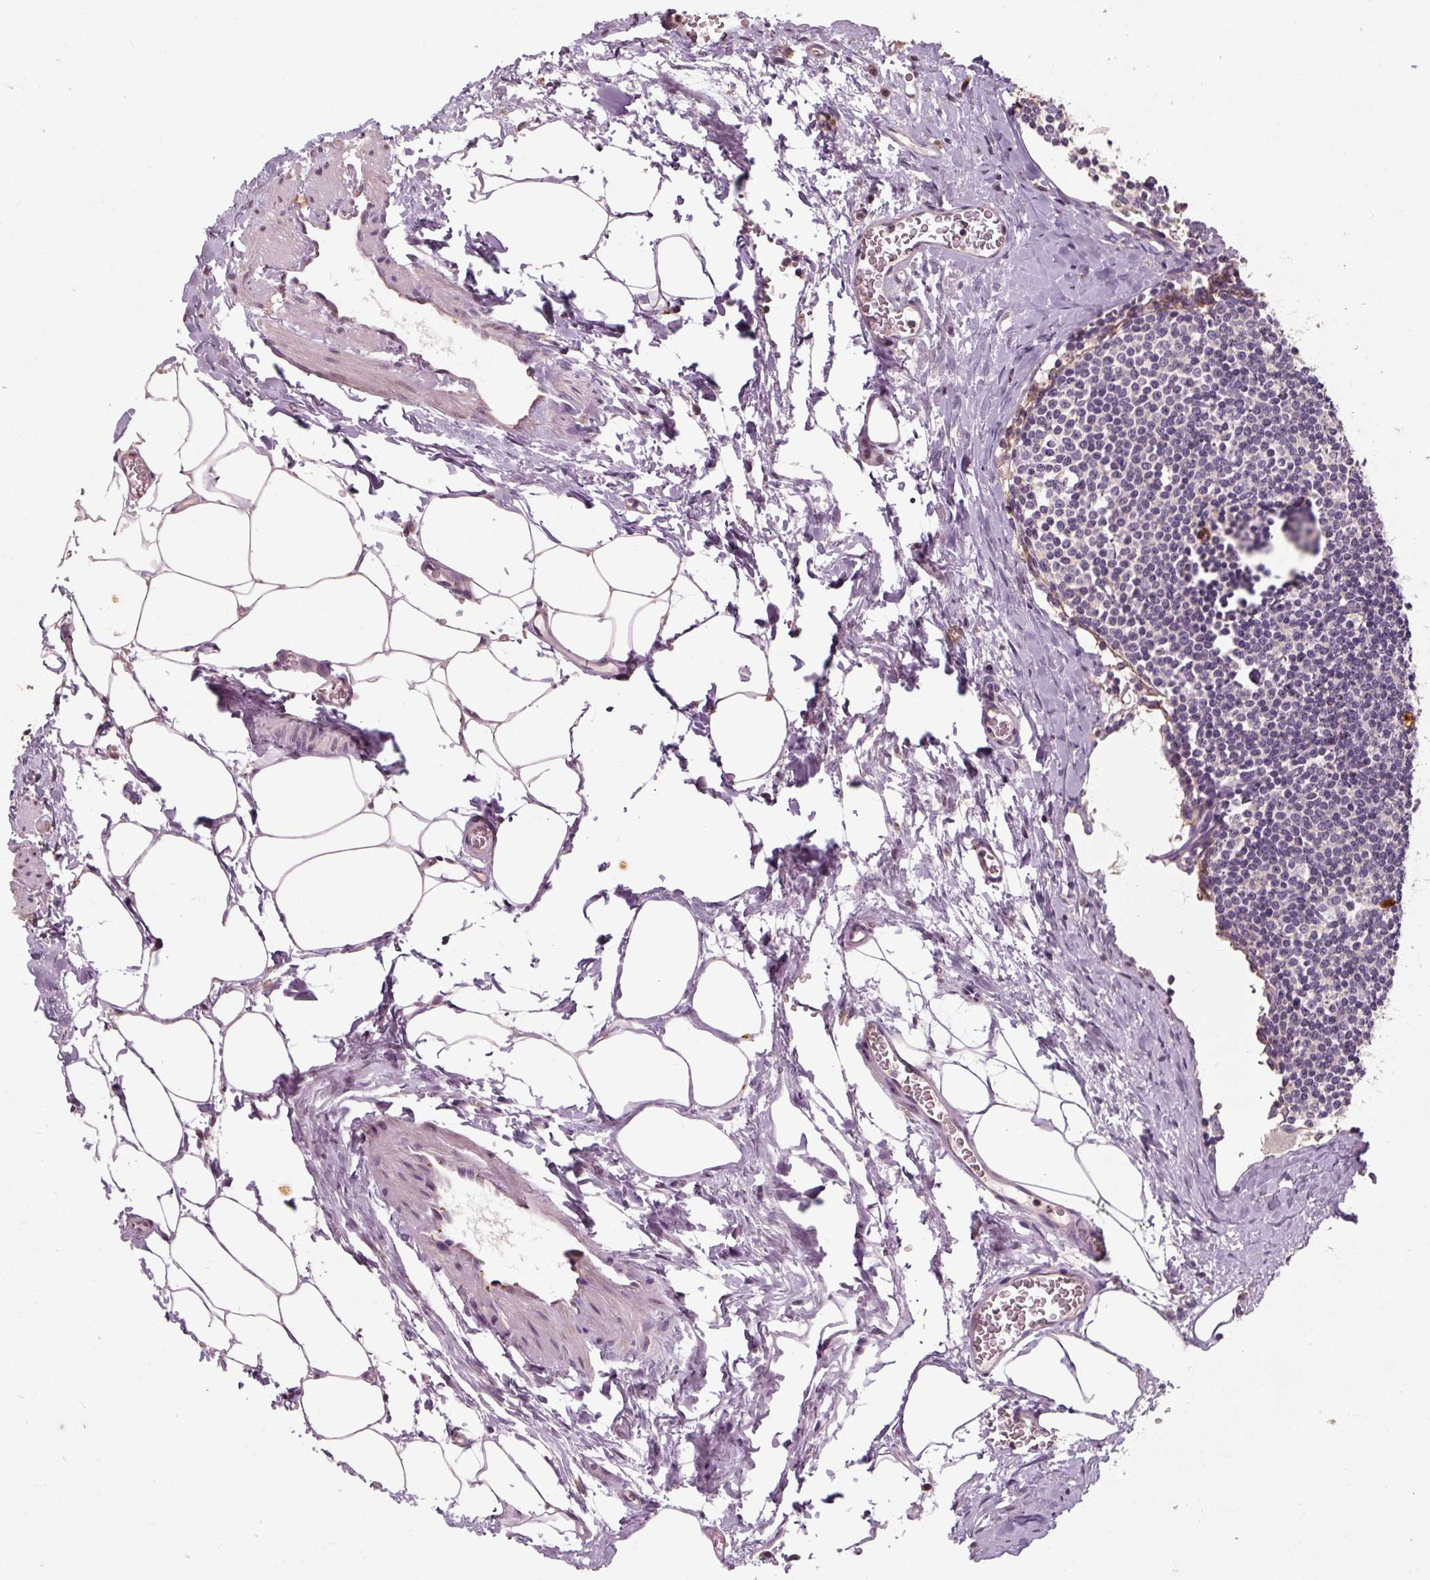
{"staining": {"intensity": "negative", "quantity": "none", "location": "none"}, "tissue": "lymph node", "cell_type": "Non-germinal center cells", "image_type": "normal", "snomed": [{"axis": "morphology", "description": "Normal tissue, NOS"}, {"axis": "topography", "description": "Lymph node"}], "caption": "Immunohistochemistry (IHC) histopathology image of unremarkable lymph node: human lymph node stained with DAB (3,3'-diaminobenzidine) exhibits no significant protein positivity in non-germinal center cells.", "gene": "CFAP65", "patient": {"sex": "female", "age": 59}}